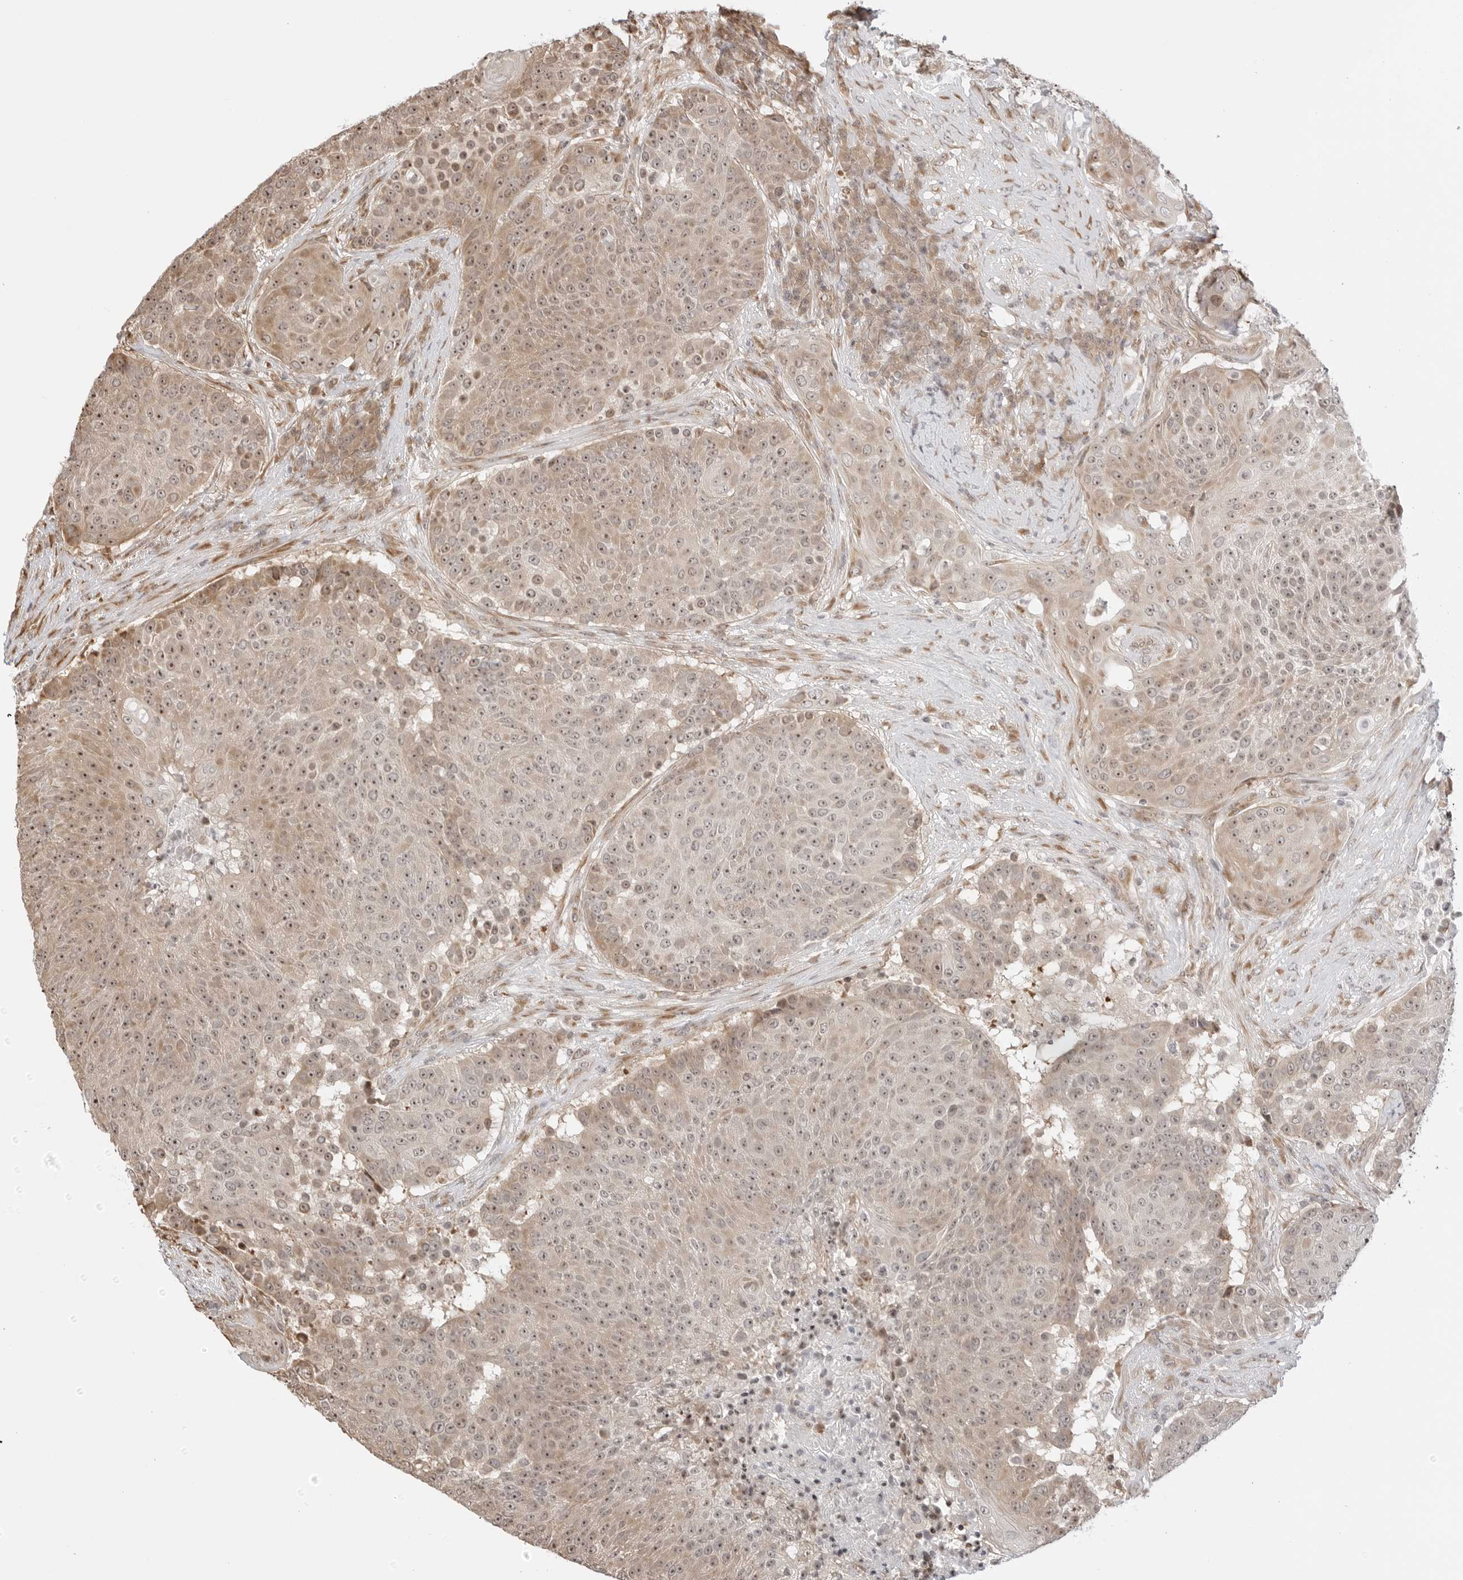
{"staining": {"intensity": "moderate", "quantity": ">75%", "location": "cytoplasmic/membranous,nuclear"}, "tissue": "urothelial cancer", "cell_type": "Tumor cells", "image_type": "cancer", "snomed": [{"axis": "morphology", "description": "Urothelial carcinoma, High grade"}, {"axis": "topography", "description": "Urinary bladder"}], "caption": "High-grade urothelial carcinoma tissue shows moderate cytoplasmic/membranous and nuclear expression in approximately >75% of tumor cells, visualized by immunohistochemistry.", "gene": "FKBP14", "patient": {"sex": "female", "age": 63}}